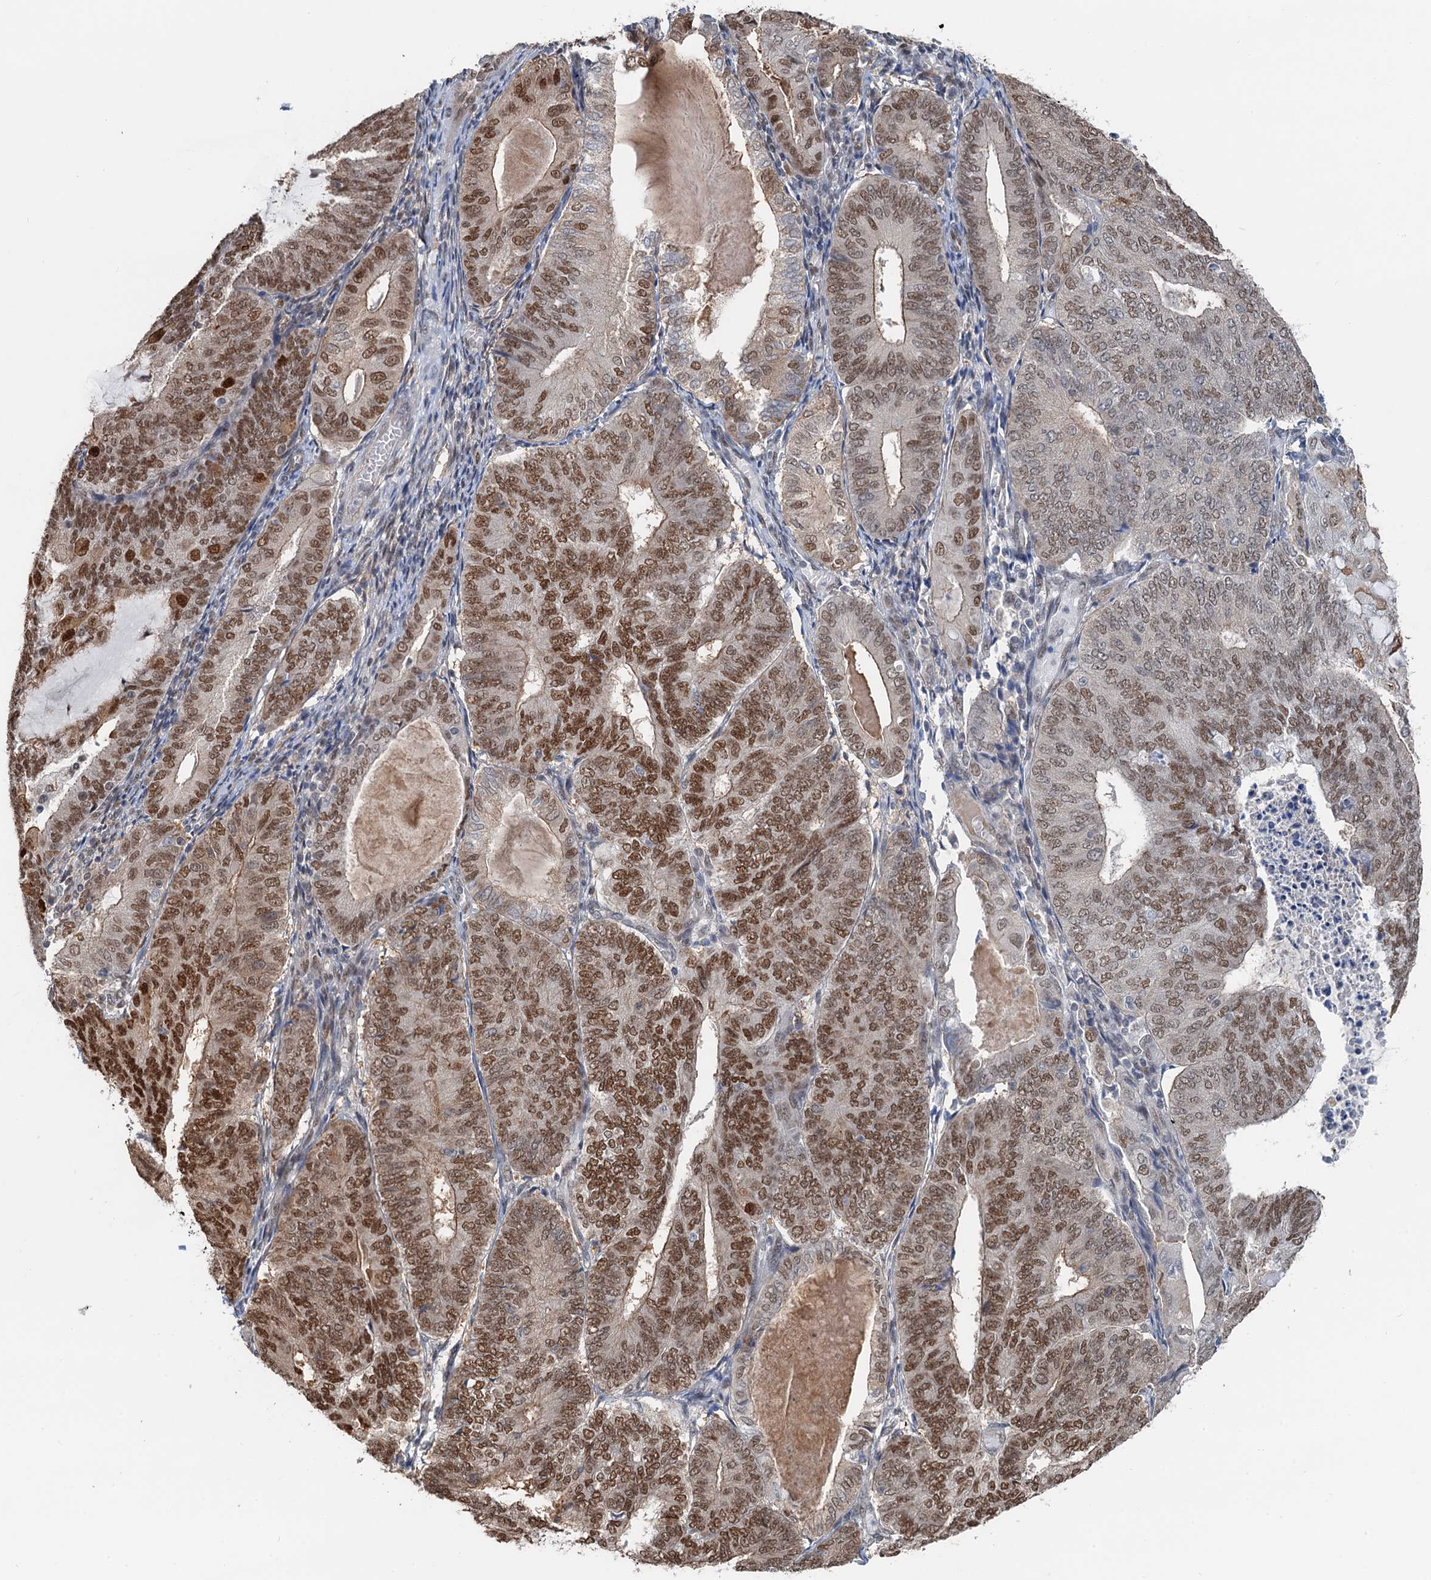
{"staining": {"intensity": "moderate", "quantity": "25%-75%", "location": "nuclear"}, "tissue": "endometrial cancer", "cell_type": "Tumor cells", "image_type": "cancer", "snomed": [{"axis": "morphology", "description": "Adenocarcinoma, NOS"}, {"axis": "topography", "description": "Endometrium"}], "caption": "Immunohistochemistry micrograph of adenocarcinoma (endometrial) stained for a protein (brown), which reveals medium levels of moderate nuclear expression in approximately 25%-75% of tumor cells.", "gene": "CFDP1", "patient": {"sex": "female", "age": 81}}